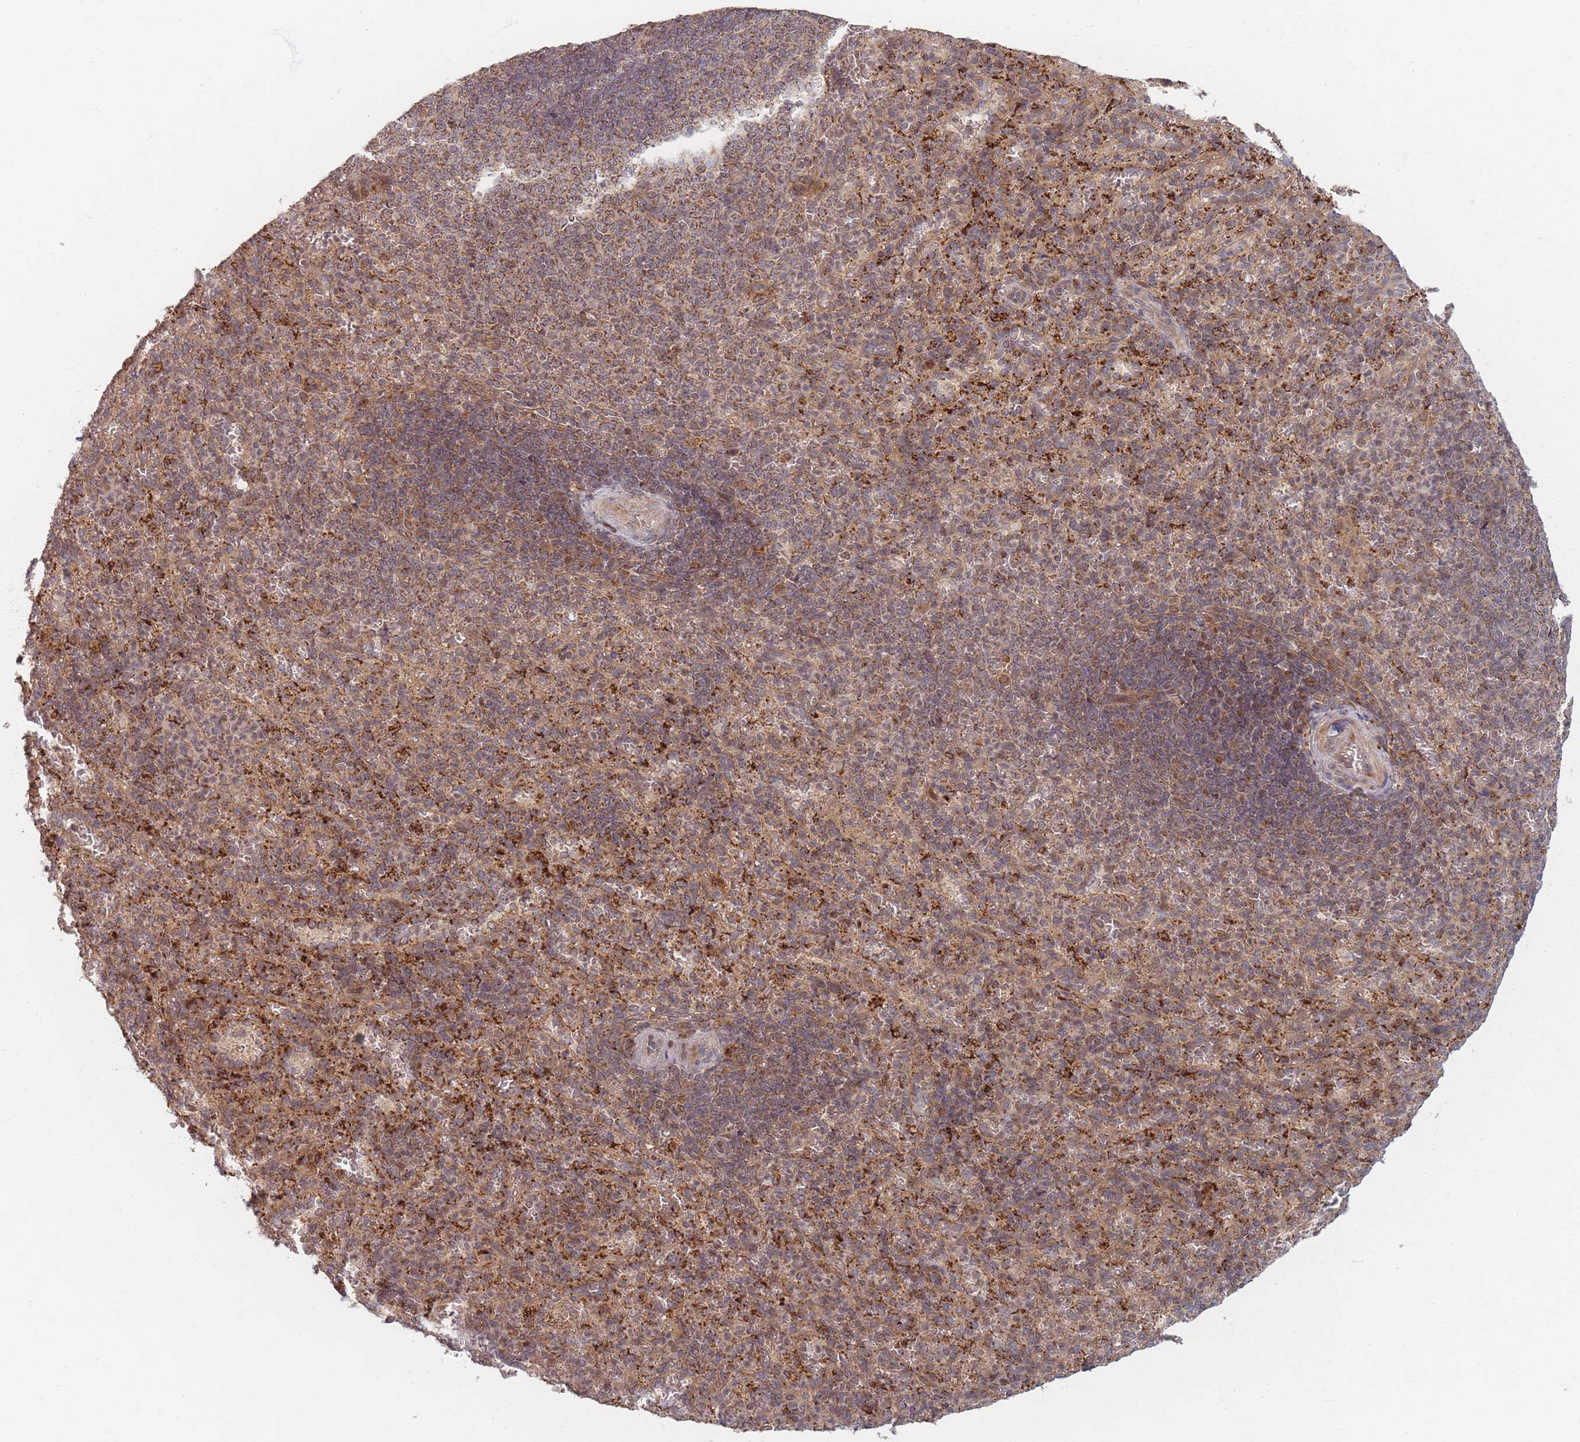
{"staining": {"intensity": "moderate", "quantity": "25%-75%", "location": "cytoplasmic/membranous"}, "tissue": "spleen", "cell_type": "Cells in red pulp", "image_type": "normal", "snomed": [{"axis": "morphology", "description": "Normal tissue, NOS"}, {"axis": "topography", "description": "Spleen"}], "caption": "Immunohistochemical staining of unremarkable human spleen reveals medium levels of moderate cytoplasmic/membranous expression in about 25%-75% of cells in red pulp. Immunohistochemistry stains the protein of interest in brown and the nuclei are stained blue.", "gene": "RADX", "patient": {"sex": "female", "age": 21}}